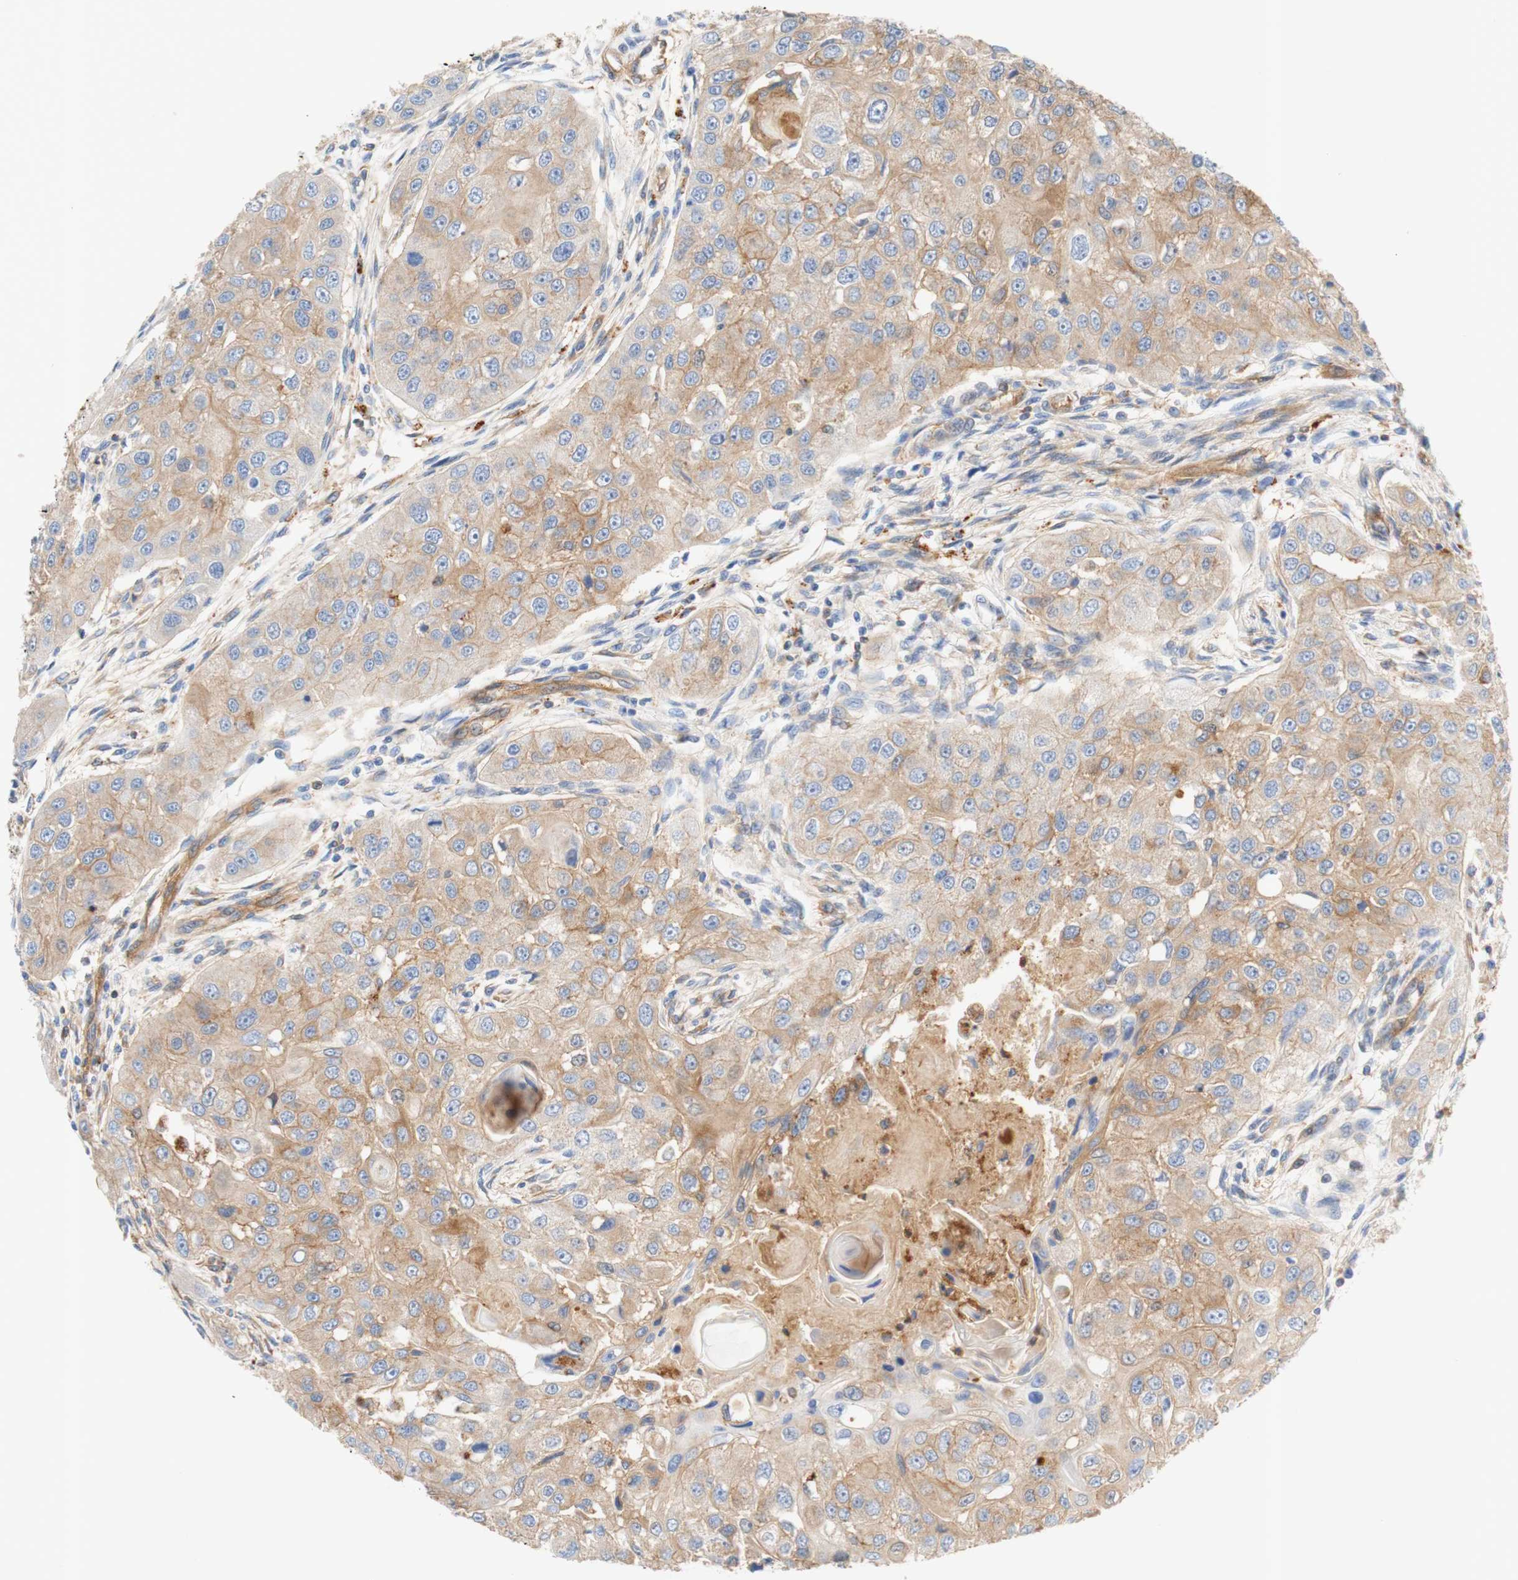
{"staining": {"intensity": "weak", "quantity": ">75%", "location": "cytoplasmic/membranous"}, "tissue": "head and neck cancer", "cell_type": "Tumor cells", "image_type": "cancer", "snomed": [{"axis": "morphology", "description": "Normal tissue, NOS"}, {"axis": "morphology", "description": "Squamous cell carcinoma, NOS"}, {"axis": "topography", "description": "Skeletal muscle"}, {"axis": "topography", "description": "Head-Neck"}], "caption": "Head and neck squamous cell carcinoma stained with DAB immunohistochemistry (IHC) demonstrates low levels of weak cytoplasmic/membranous positivity in approximately >75% of tumor cells.", "gene": "STOM", "patient": {"sex": "male", "age": 51}}